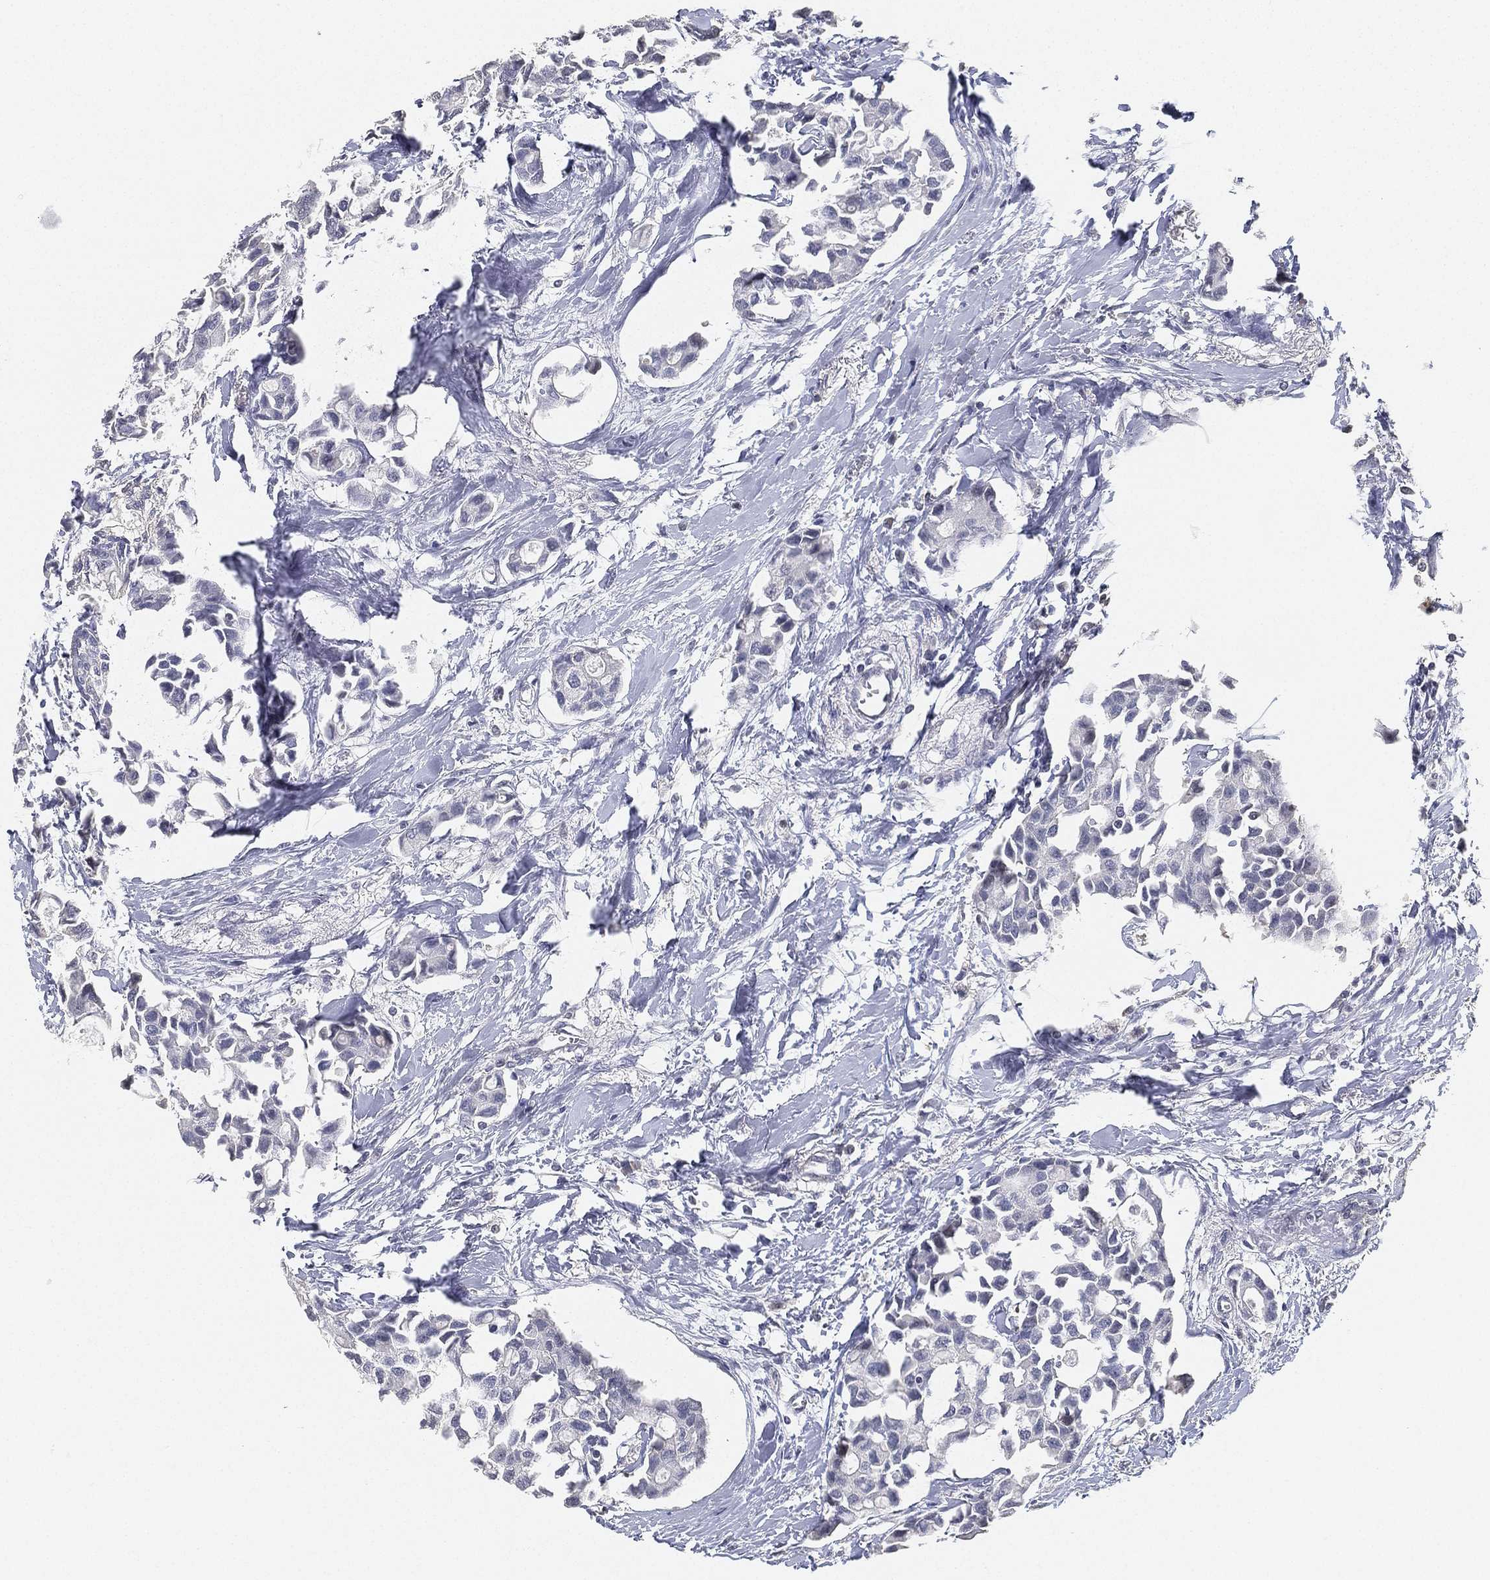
{"staining": {"intensity": "negative", "quantity": "none", "location": "none"}, "tissue": "breast cancer", "cell_type": "Tumor cells", "image_type": "cancer", "snomed": [{"axis": "morphology", "description": "Duct carcinoma"}, {"axis": "topography", "description": "Breast"}], "caption": "High magnification brightfield microscopy of breast cancer (invasive ductal carcinoma) stained with DAB (brown) and counterstained with hematoxylin (blue): tumor cells show no significant staining.", "gene": "GPR61", "patient": {"sex": "female", "age": 83}}